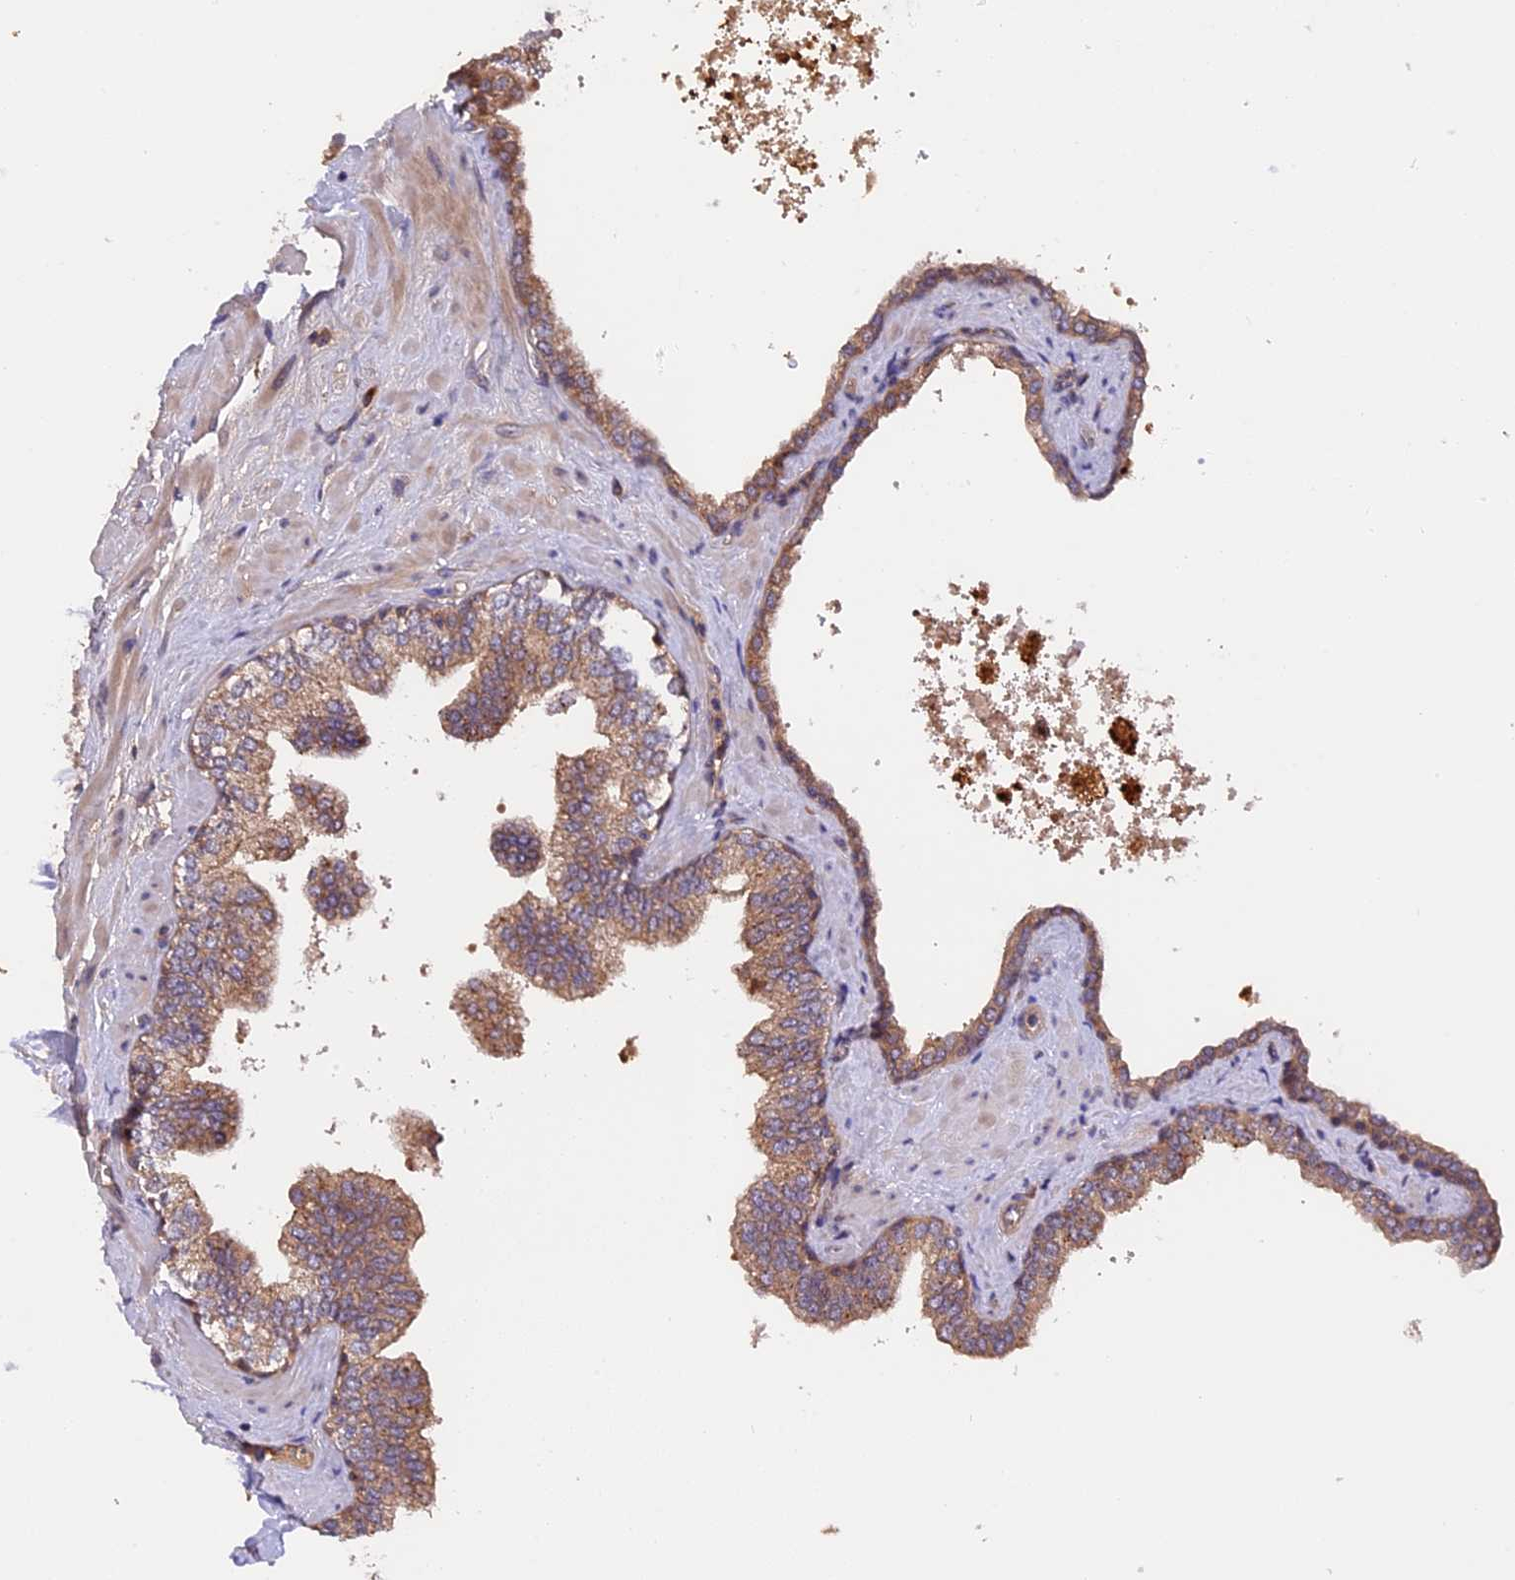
{"staining": {"intensity": "moderate", "quantity": ">75%", "location": "cytoplasmic/membranous"}, "tissue": "prostate", "cell_type": "Glandular cells", "image_type": "normal", "snomed": [{"axis": "morphology", "description": "Normal tissue, NOS"}, {"axis": "topography", "description": "Prostate"}], "caption": "Brown immunohistochemical staining in normal prostate displays moderate cytoplasmic/membranous staining in about >75% of glandular cells. (IHC, brightfield microscopy, high magnification).", "gene": "SETD6", "patient": {"sex": "male", "age": 60}}